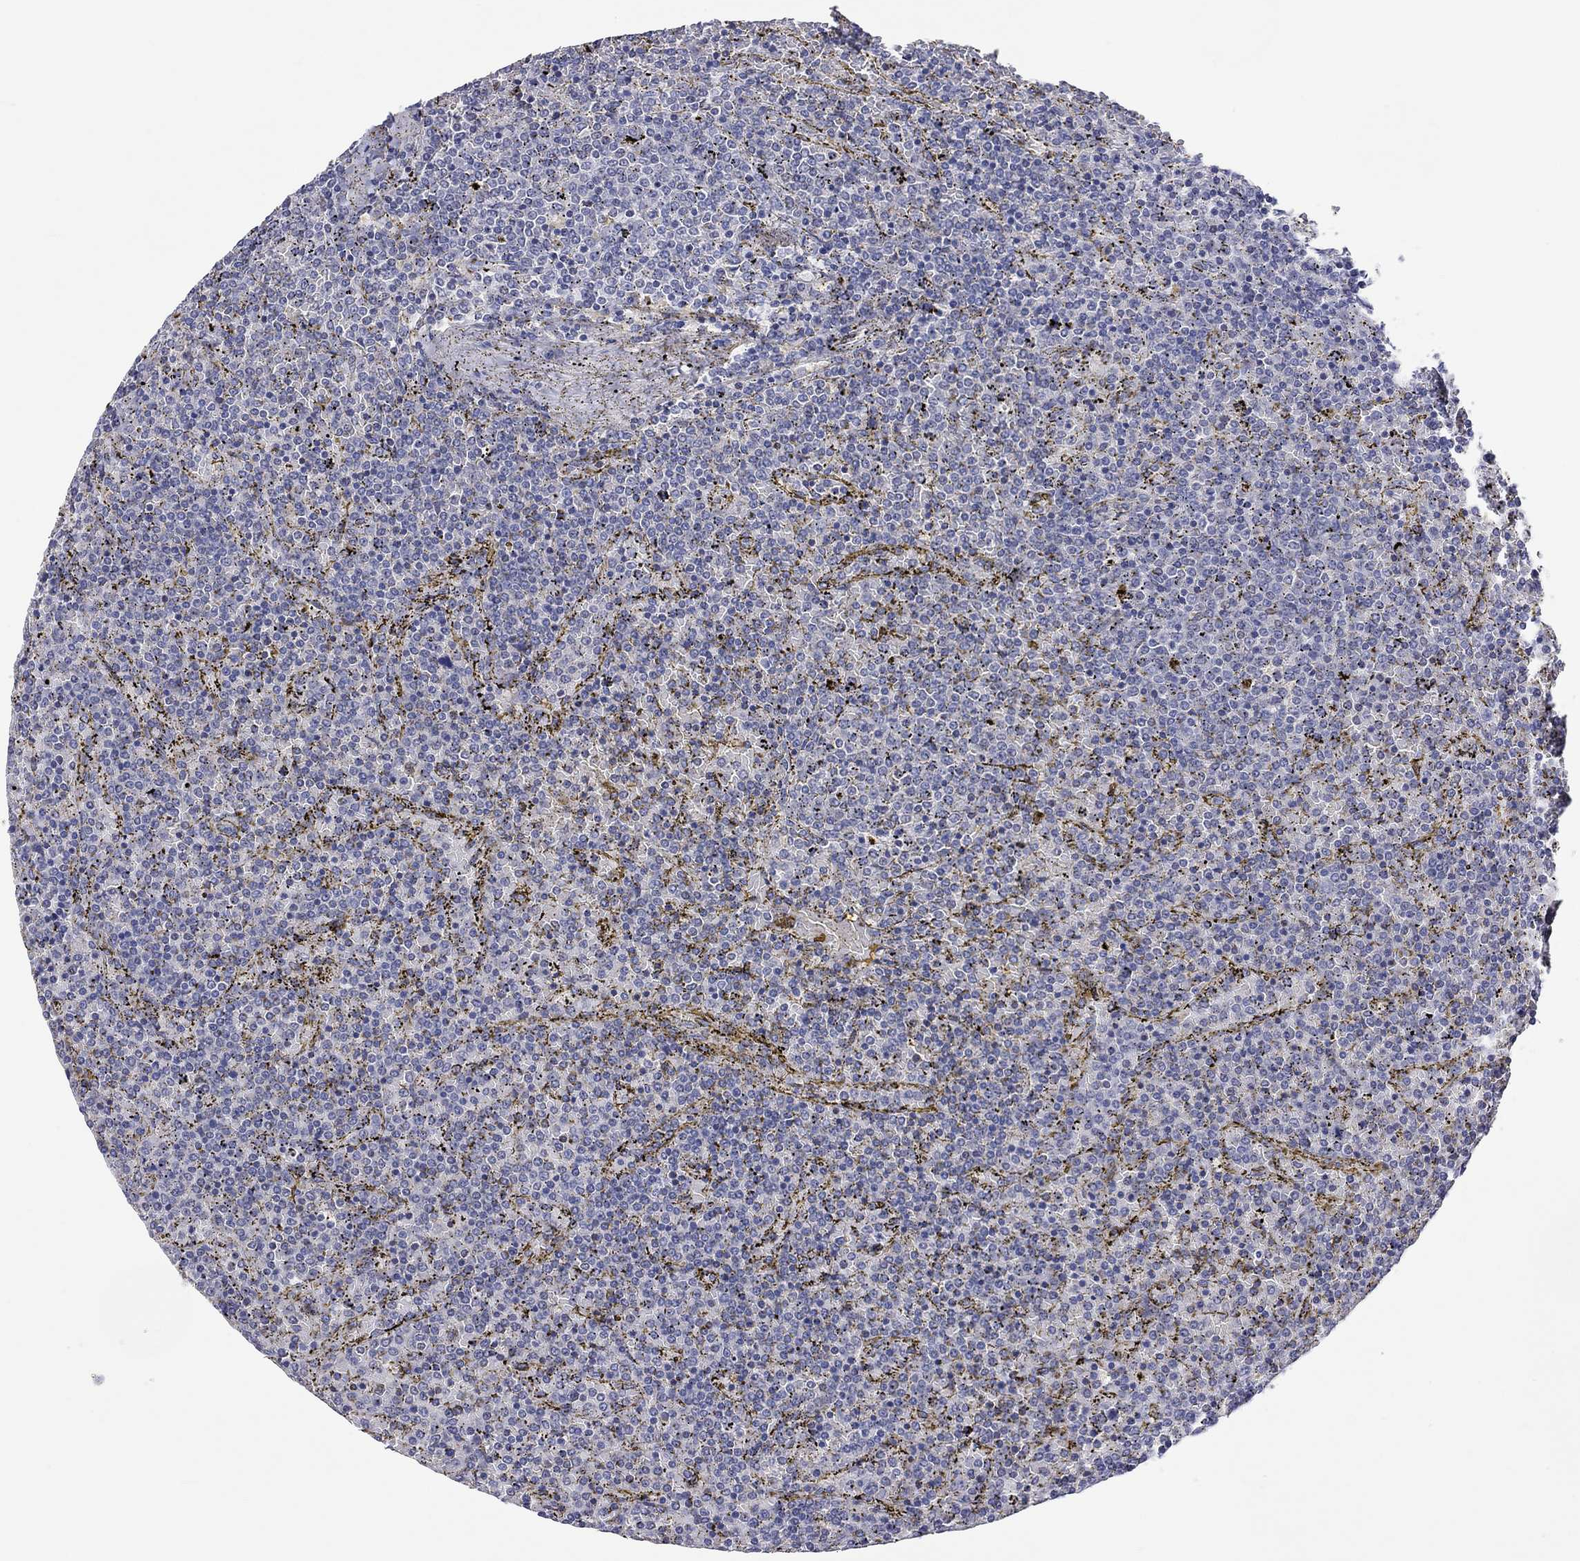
{"staining": {"intensity": "negative", "quantity": "none", "location": "none"}, "tissue": "lymphoma", "cell_type": "Tumor cells", "image_type": "cancer", "snomed": [{"axis": "morphology", "description": "Malignant lymphoma, non-Hodgkin's type, Low grade"}, {"axis": "topography", "description": "Spleen"}], "caption": "This is a image of immunohistochemistry (IHC) staining of low-grade malignant lymphoma, non-Hodgkin's type, which shows no positivity in tumor cells.", "gene": "LRFN4", "patient": {"sex": "female", "age": 77}}